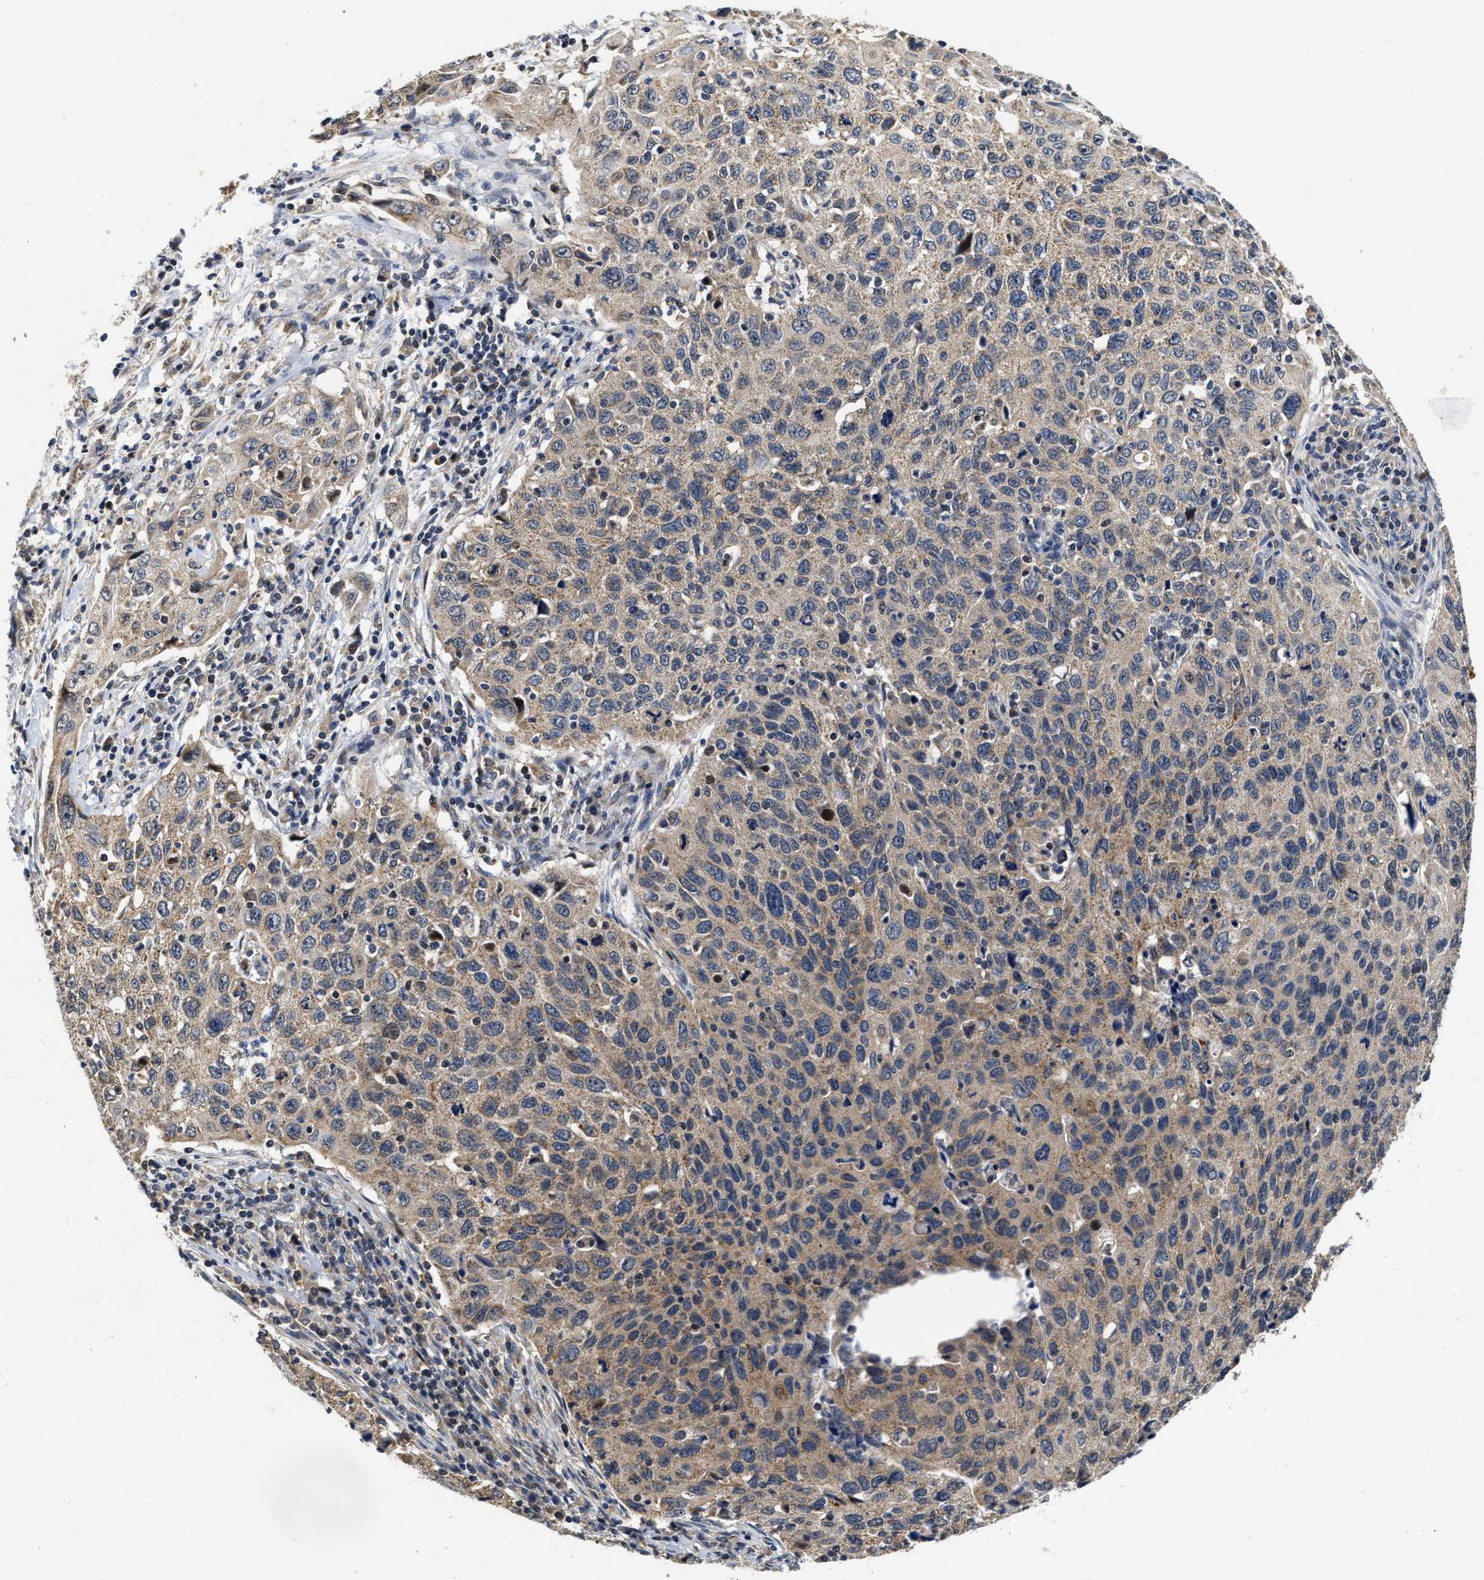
{"staining": {"intensity": "weak", "quantity": ">75%", "location": "cytoplasmic/membranous"}, "tissue": "cervical cancer", "cell_type": "Tumor cells", "image_type": "cancer", "snomed": [{"axis": "morphology", "description": "Squamous cell carcinoma, NOS"}, {"axis": "topography", "description": "Cervix"}], "caption": "Tumor cells exhibit weak cytoplasmic/membranous expression in about >75% of cells in cervical cancer (squamous cell carcinoma).", "gene": "SCYL2", "patient": {"sex": "female", "age": 53}}